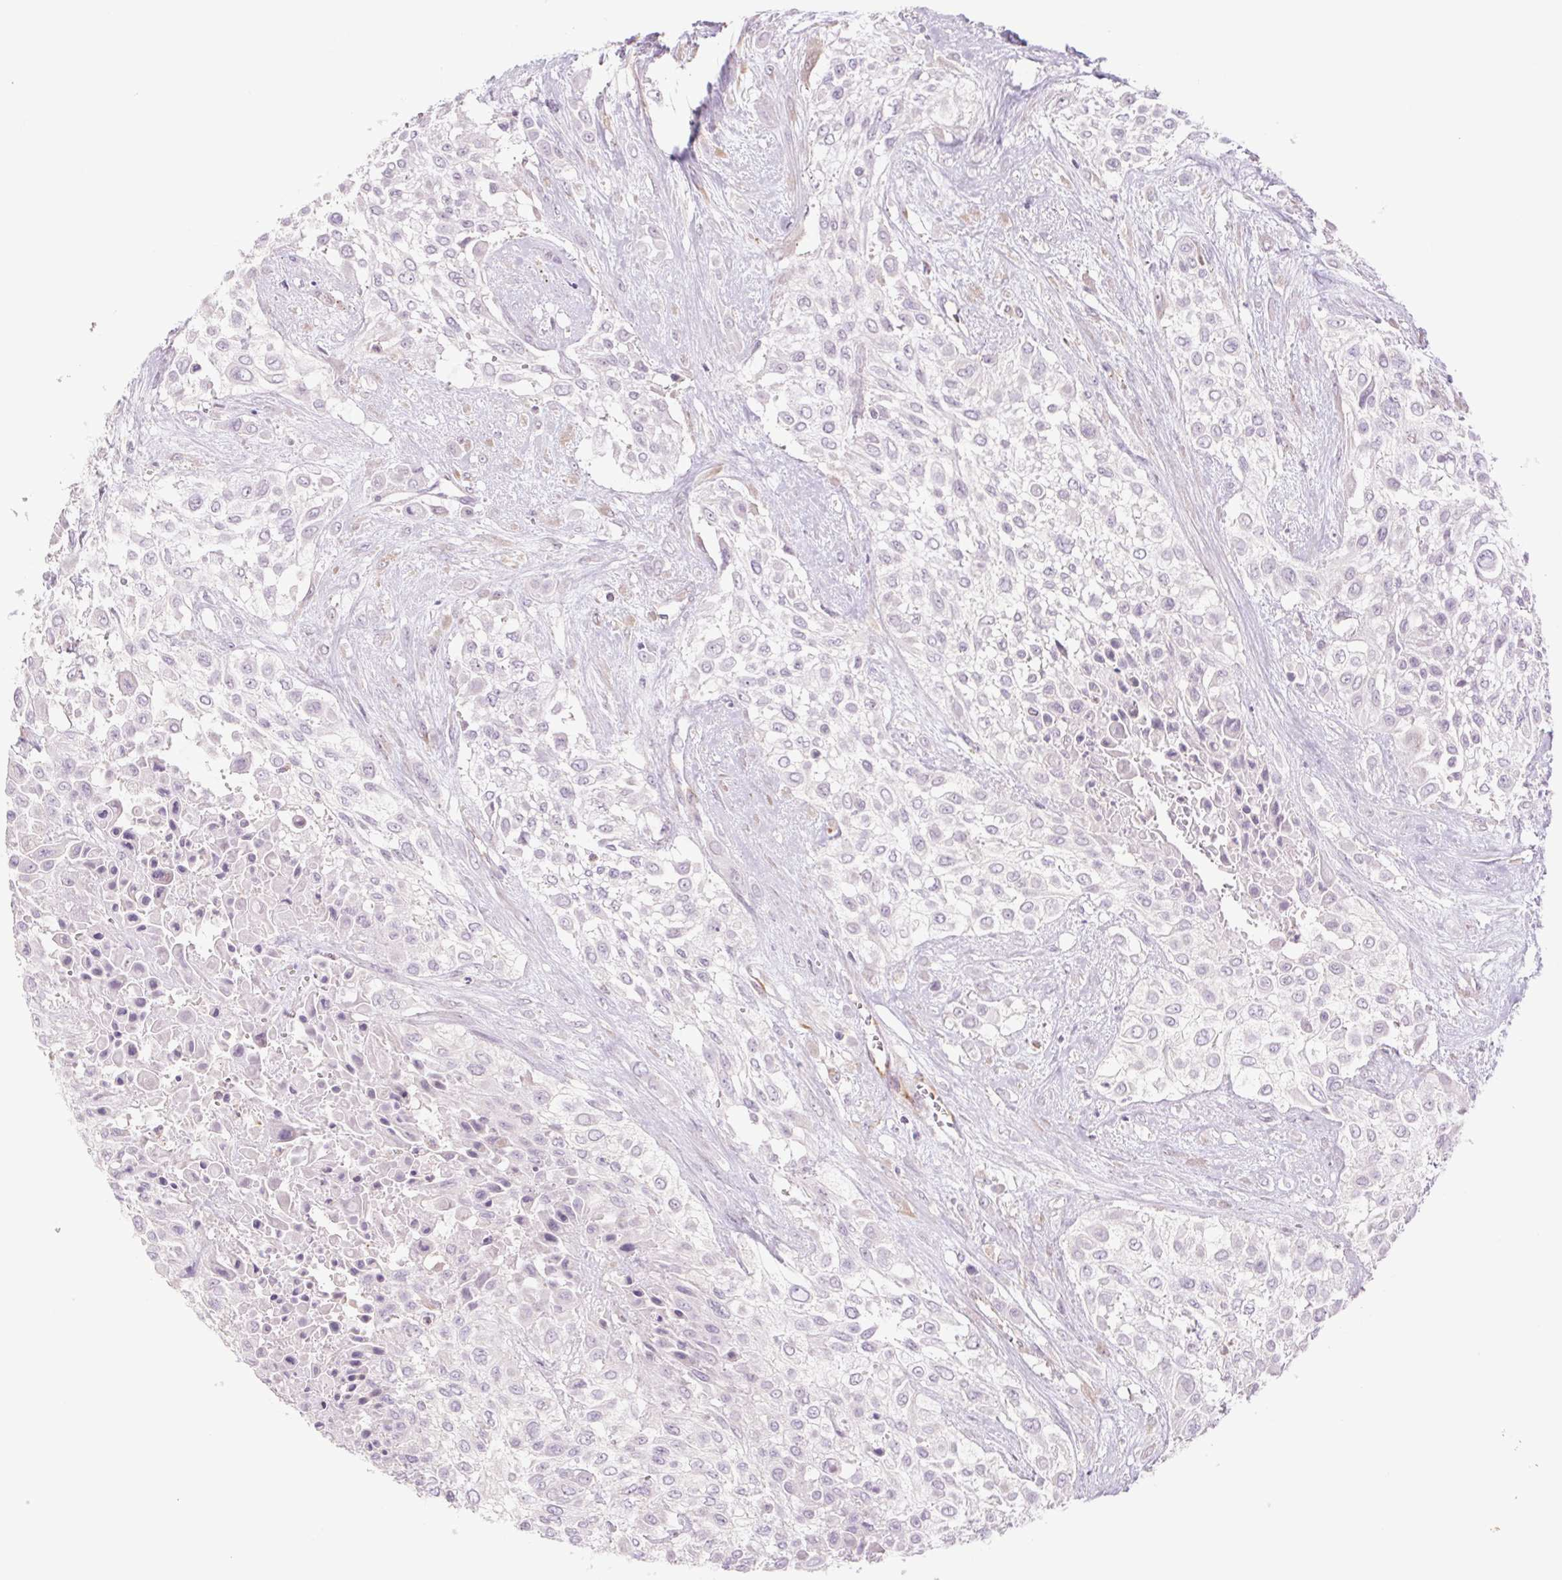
{"staining": {"intensity": "negative", "quantity": "none", "location": "none"}, "tissue": "urothelial cancer", "cell_type": "Tumor cells", "image_type": "cancer", "snomed": [{"axis": "morphology", "description": "Urothelial carcinoma, High grade"}, {"axis": "topography", "description": "Urinary bladder"}], "caption": "IHC photomicrograph of human urothelial carcinoma (high-grade) stained for a protein (brown), which shows no expression in tumor cells.", "gene": "IGFL3", "patient": {"sex": "male", "age": 57}}